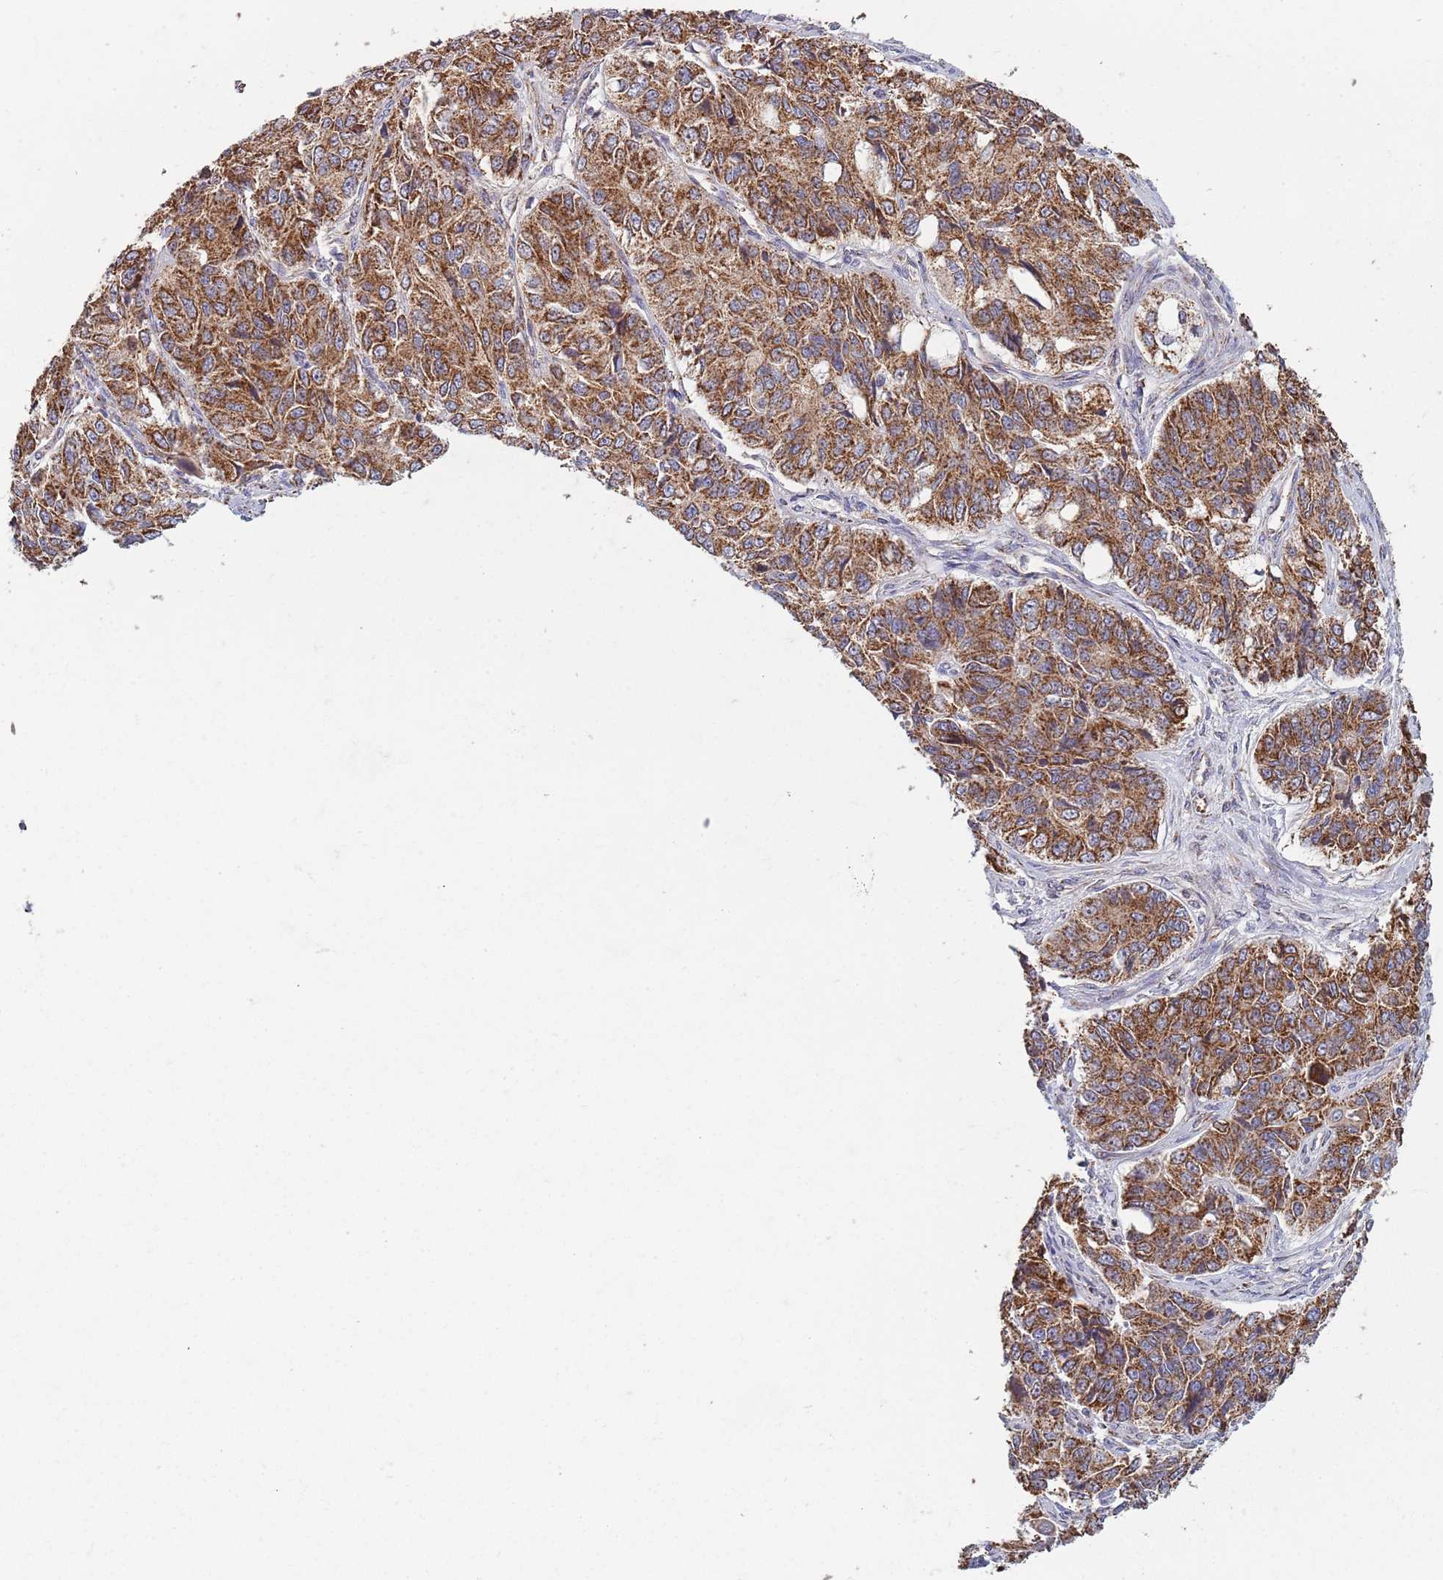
{"staining": {"intensity": "strong", "quantity": ">75%", "location": "cytoplasmic/membranous"}, "tissue": "ovarian cancer", "cell_type": "Tumor cells", "image_type": "cancer", "snomed": [{"axis": "morphology", "description": "Carcinoma, endometroid"}, {"axis": "topography", "description": "Ovary"}], "caption": "Strong cytoplasmic/membranous expression for a protein is present in approximately >75% of tumor cells of ovarian endometroid carcinoma using IHC.", "gene": "VPS16", "patient": {"sex": "female", "age": 51}}